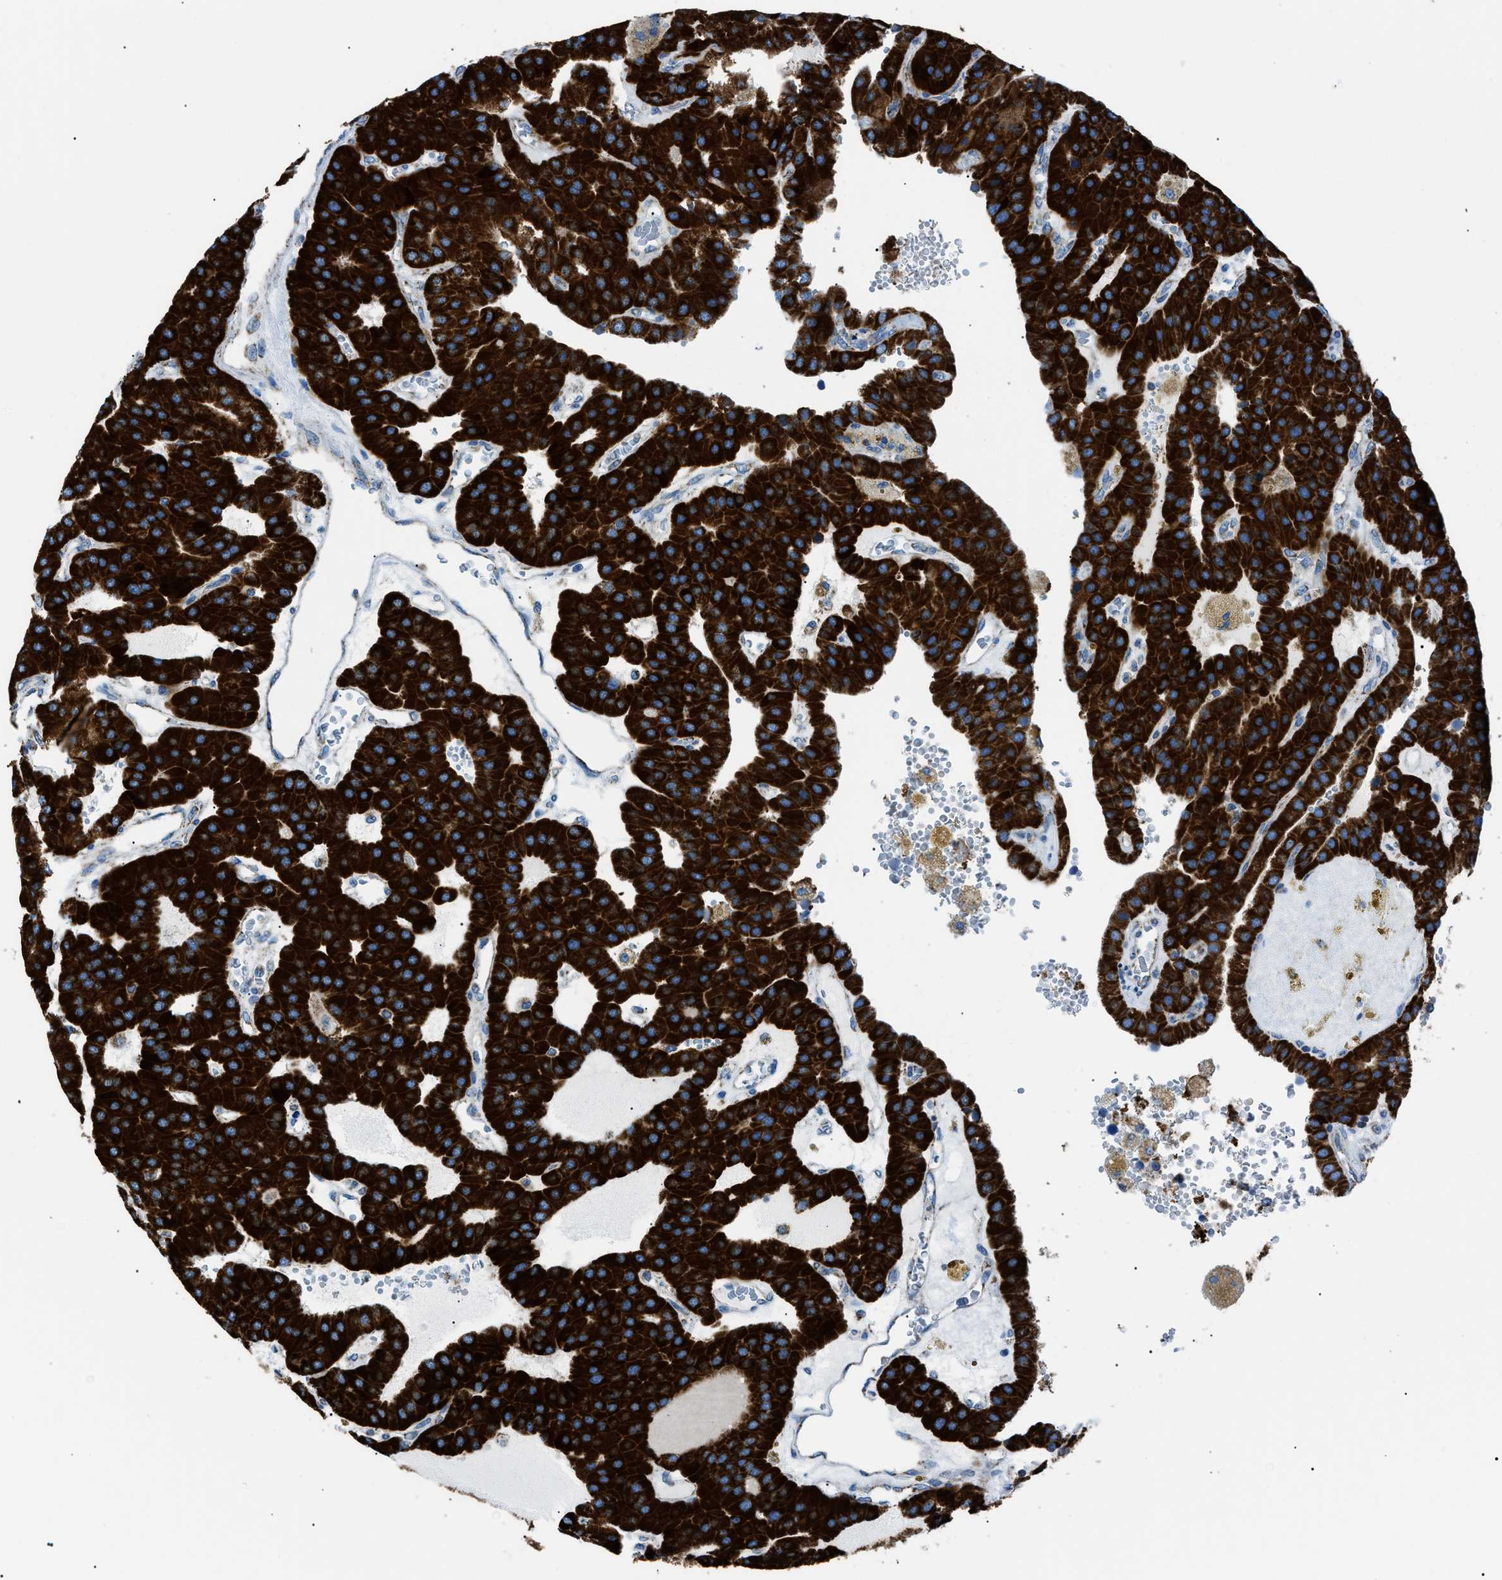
{"staining": {"intensity": "strong", "quantity": ">75%", "location": "cytoplasmic/membranous"}, "tissue": "parathyroid gland", "cell_type": "Glandular cells", "image_type": "normal", "snomed": [{"axis": "morphology", "description": "Normal tissue, NOS"}, {"axis": "morphology", "description": "Adenoma, NOS"}, {"axis": "topography", "description": "Parathyroid gland"}], "caption": "This micrograph reveals normal parathyroid gland stained with IHC to label a protein in brown. The cytoplasmic/membranous of glandular cells show strong positivity for the protein. Nuclei are counter-stained blue.", "gene": "PHB2", "patient": {"sex": "female", "age": 86}}